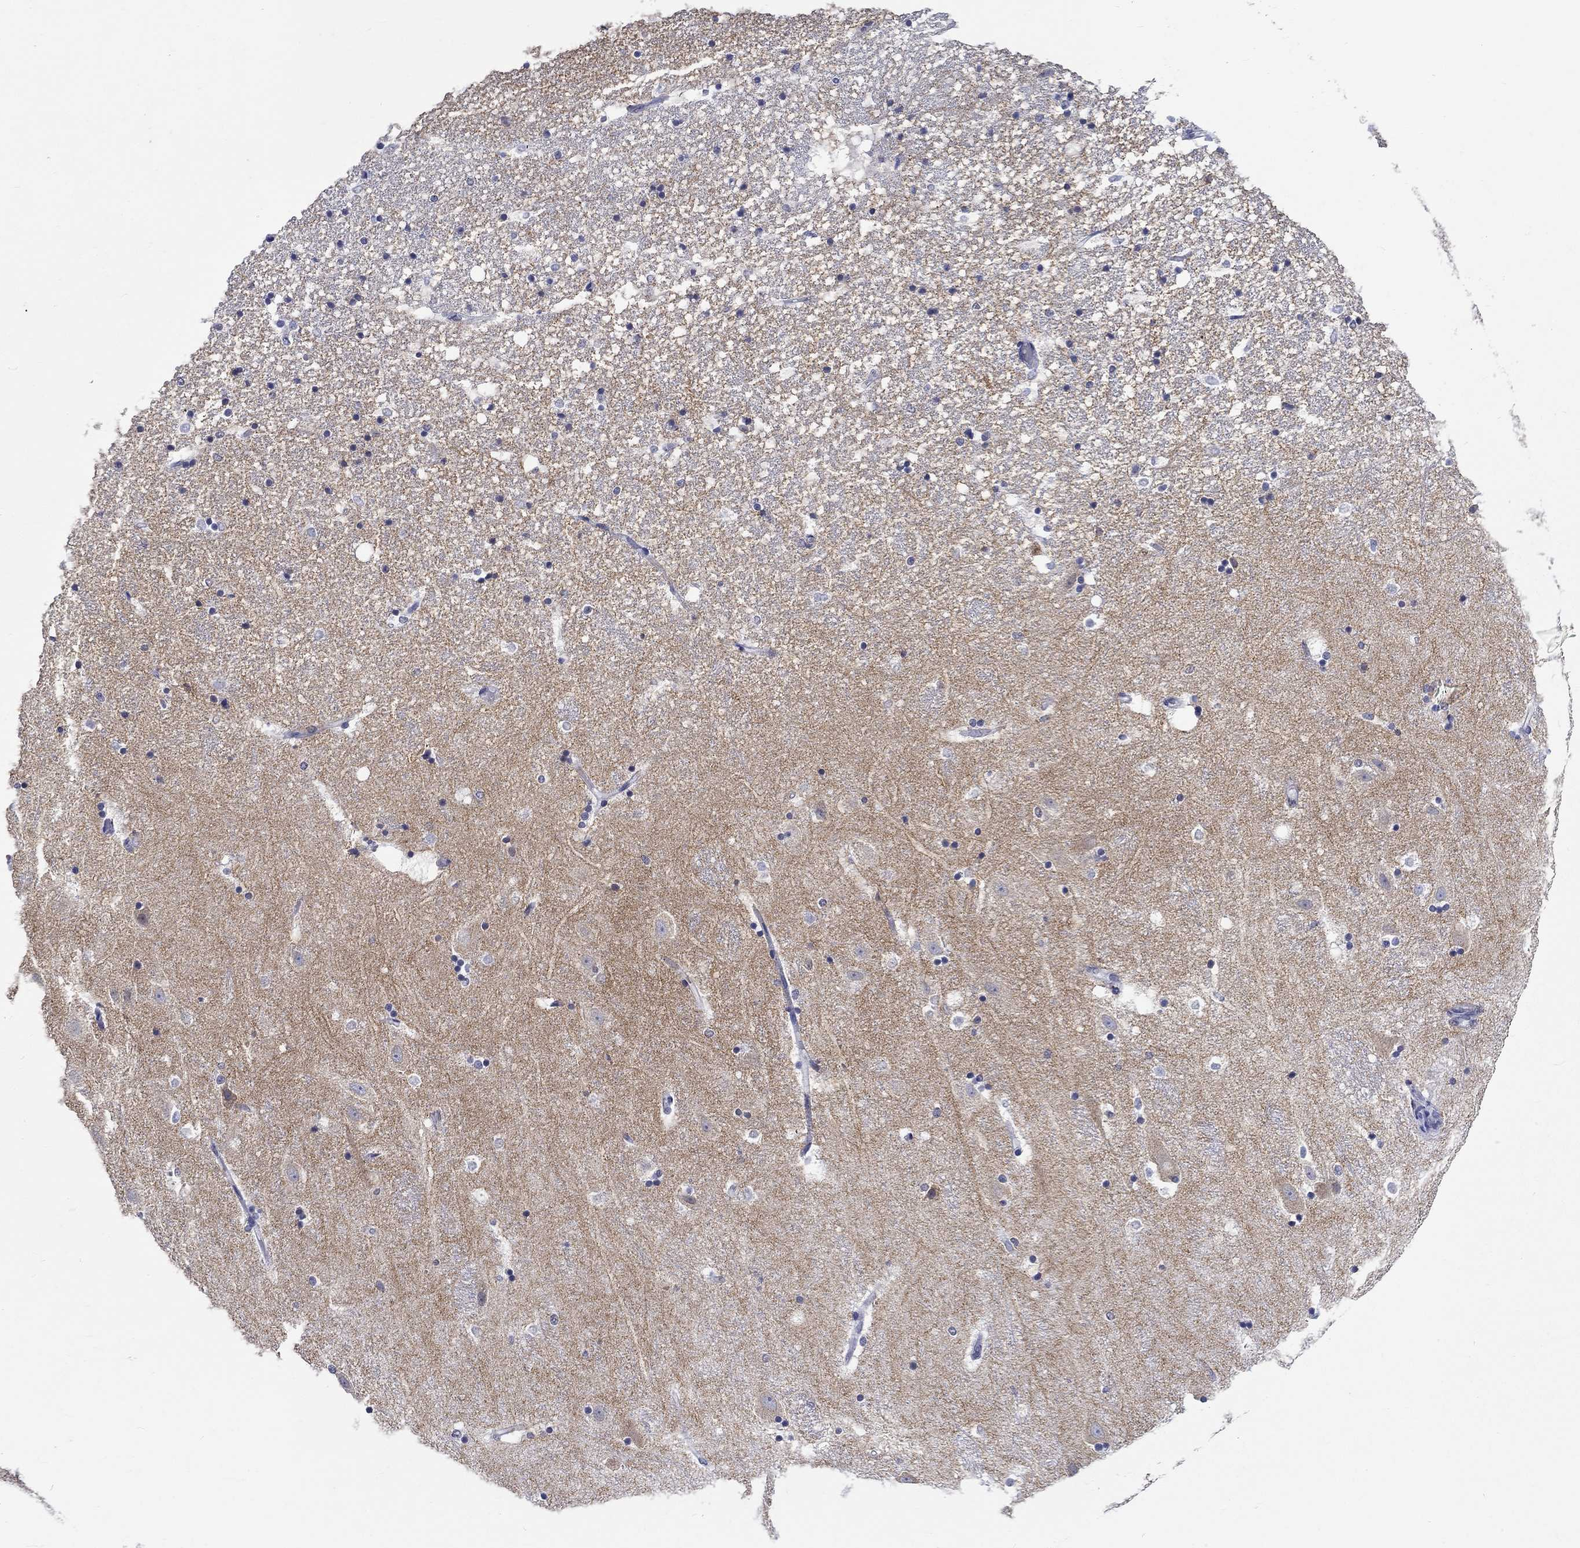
{"staining": {"intensity": "negative", "quantity": "none", "location": "none"}, "tissue": "hippocampus", "cell_type": "Glial cells", "image_type": "normal", "snomed": [{"axis": "morphology", "description": "Normal tissue, NOS"}, {"axis": "topography", "description": "Hippocampus"}], "caption": "A photomicrograph of hippocampus stained for a protein exhibits no brown staining in glial cells. (Stains: DAB (3,3'-diaminobenzidine) immunohistochemistry with hematoxylin counter stain, Microscopy: brightfield microscopy at high magnification).", "gene": "GRIN1", "patient": {"sex": "male", "age": 49}}